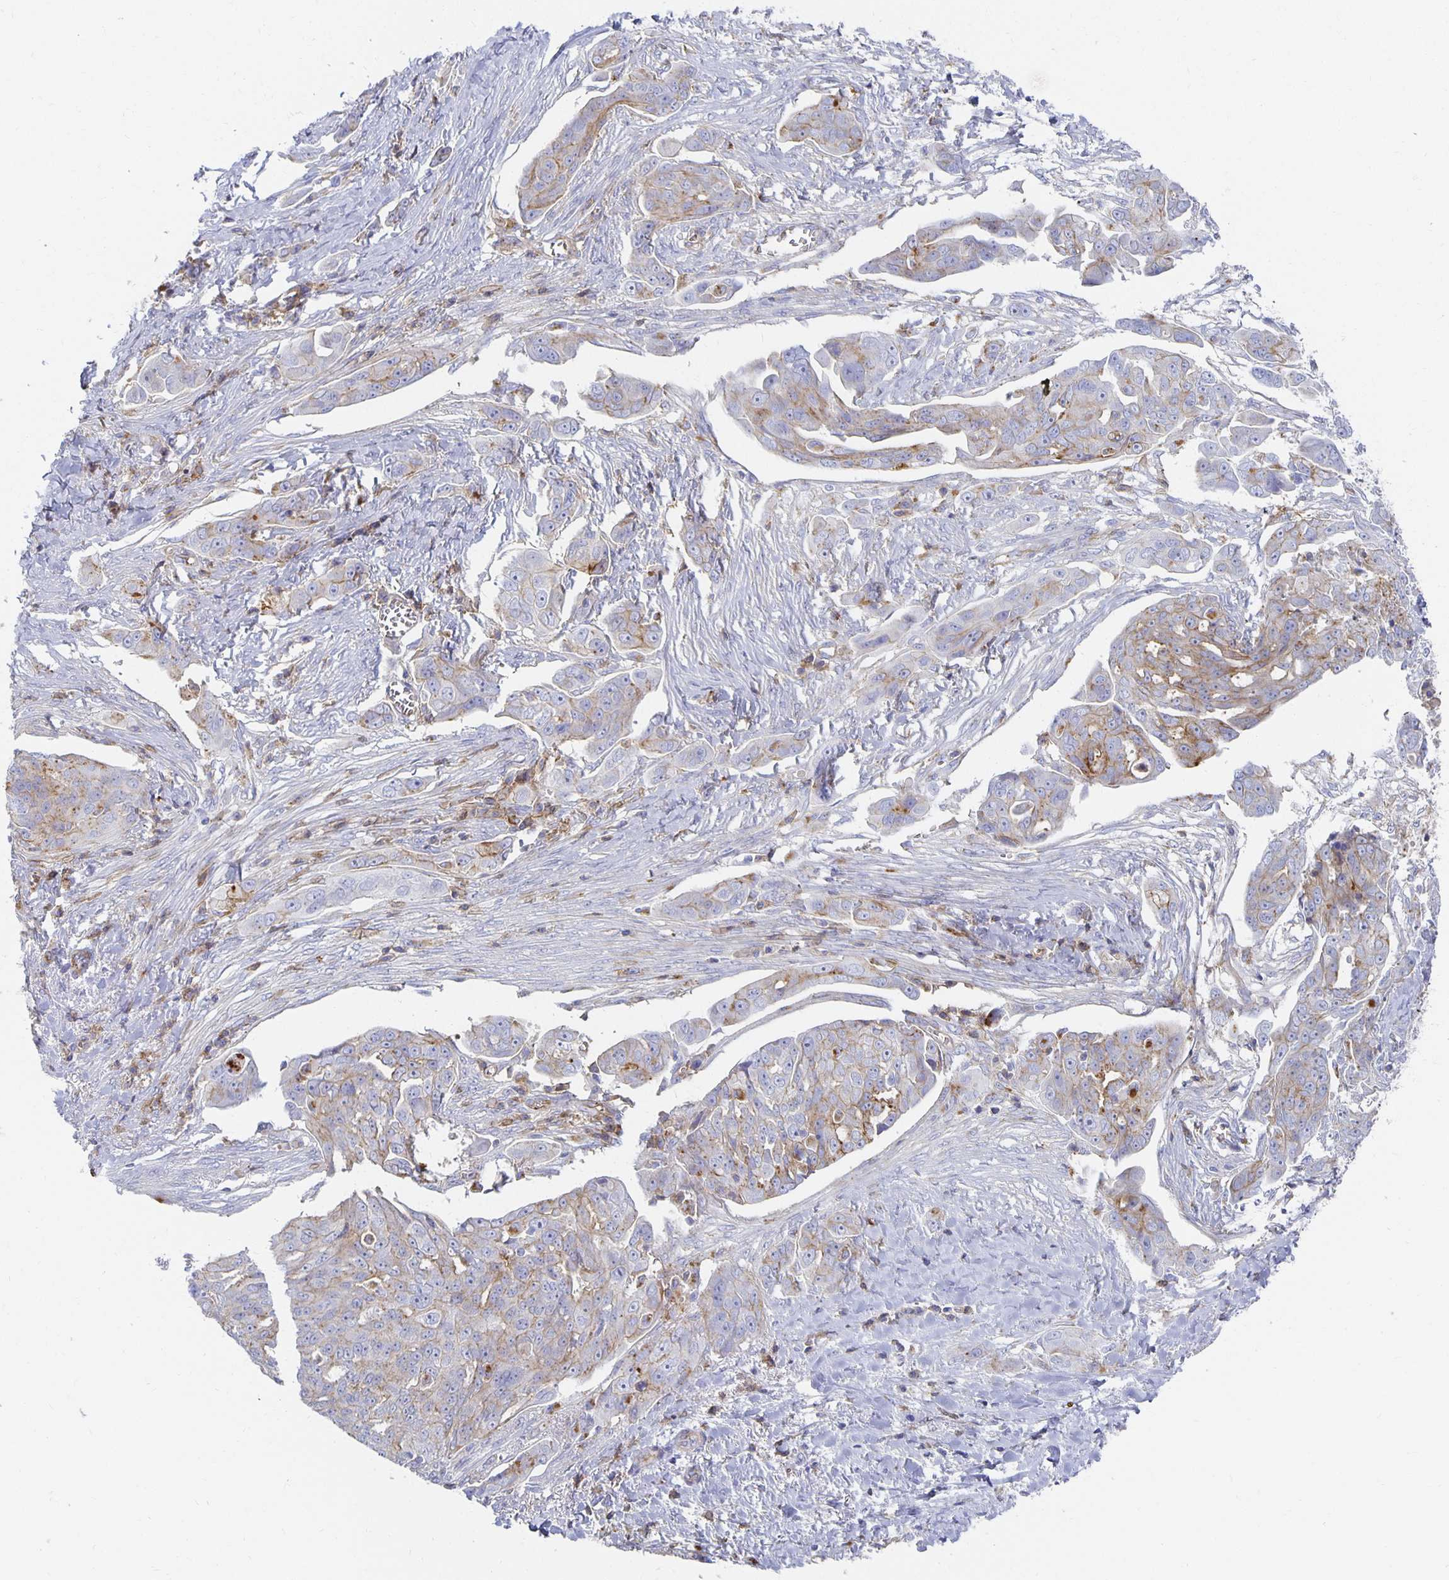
{"staining": {"intensity": "moderate", "quantity": "<25%", "location": "cytoplasmic/membranous"}, "tissue": "ovarian cancer", "cell_type": "Tumor cells", "image_type": "cancer", "snomed": [{"axis": "morphology", "description": "Carcinoma, endometroid"}, {"axis": "topography", "description": "Ovary"}], "caption": "Immunohistochemical staining of human ovarian endometroid carcinoma shows low levels of moderate cytoplasmic/membranous staining in about <25% of tumor cells. (DAB (3,3'-diaminobenzidine) IHC, brown staining for protein, blue staining for nuclei).", "gene": "TAAR1", "patient": {"sex": "female", "age": 70}}